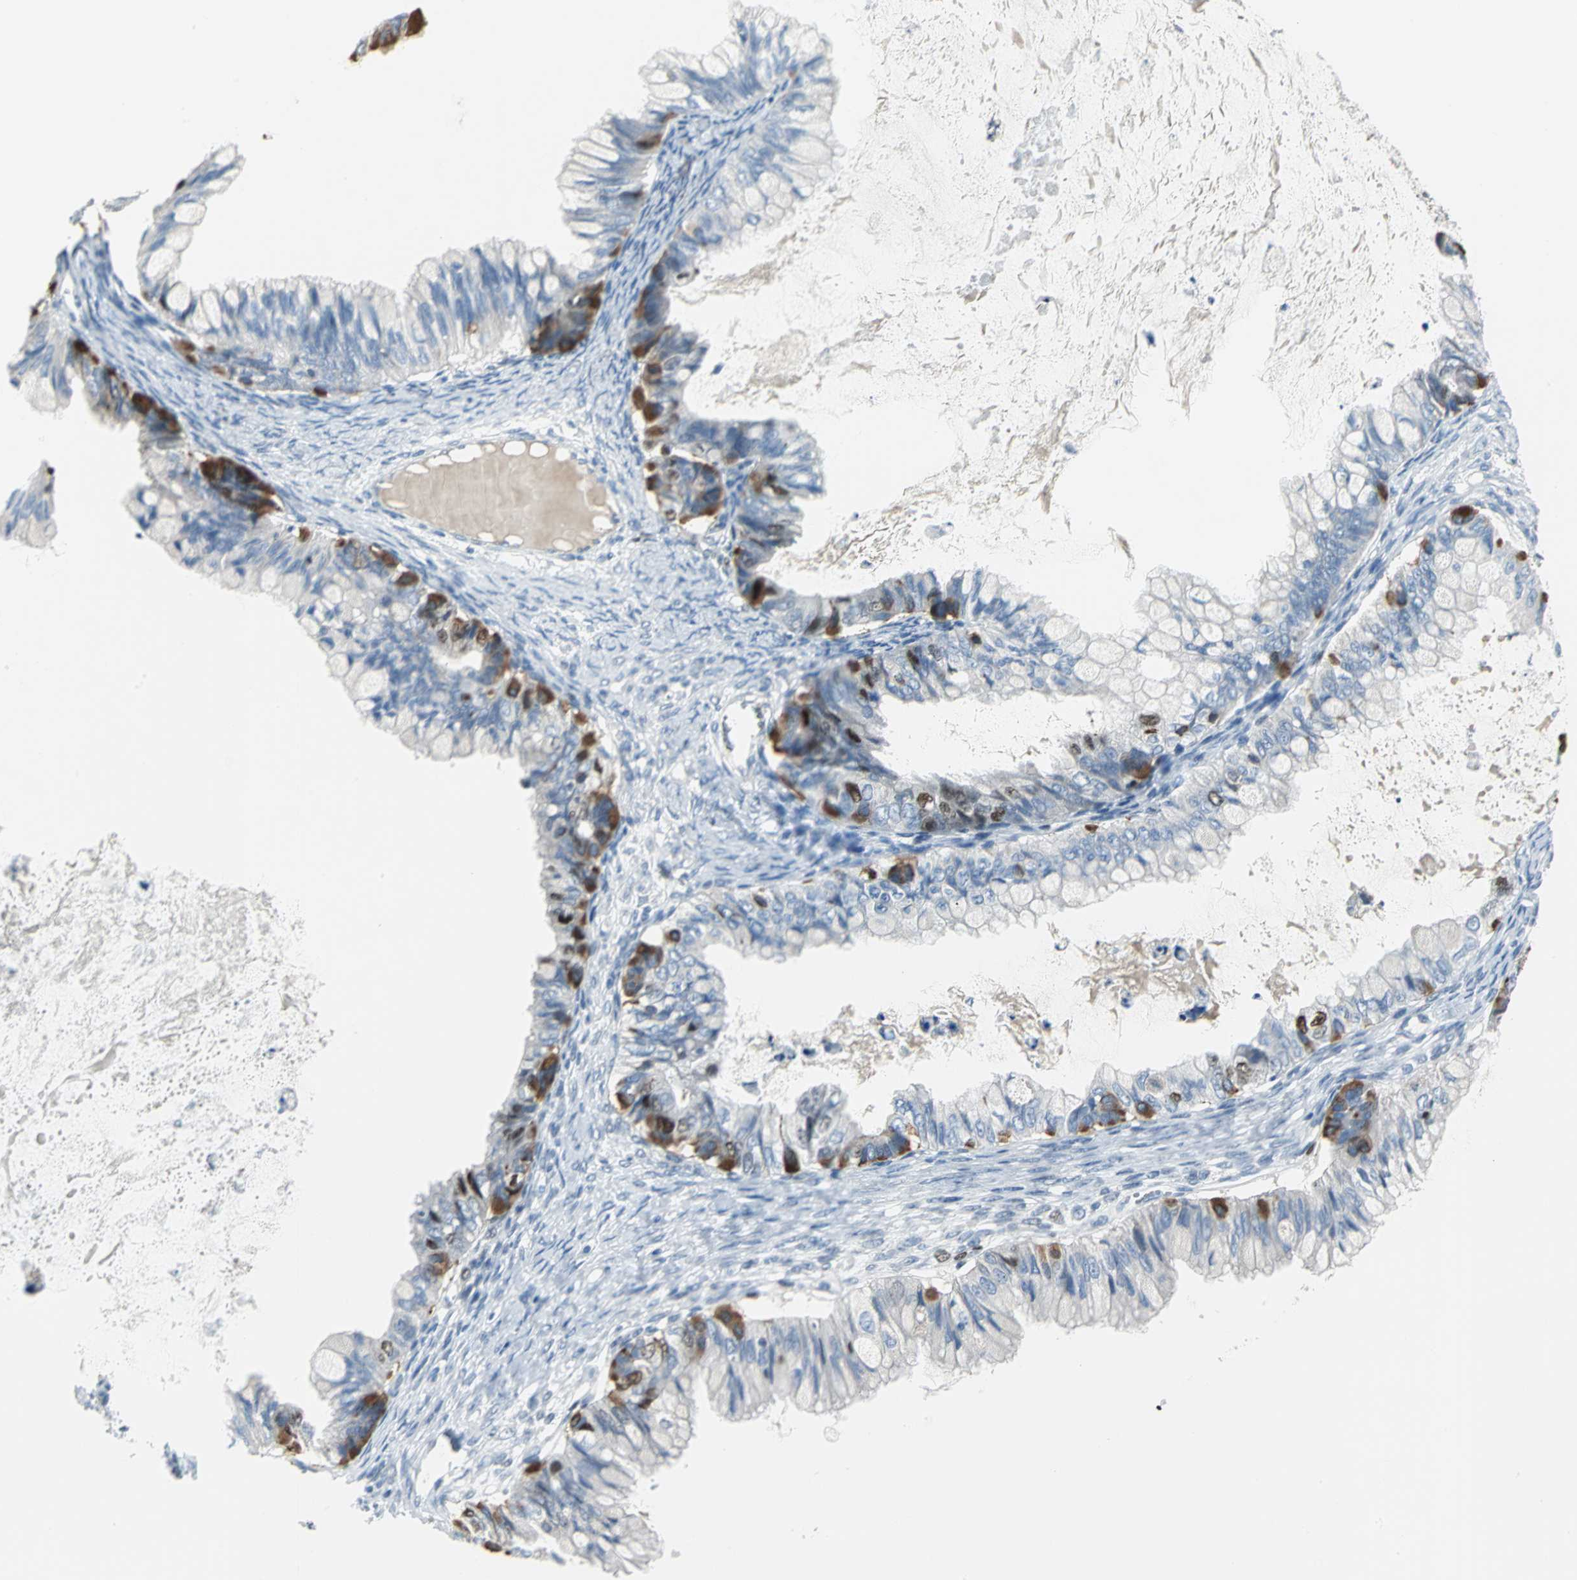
{"staining": {"intensity": "strong", "quantity": "25%-75%", "location": "nuclear"}, "tissue": "ovarian cancer", "cell_type": "Tumor cells", "image_type": "cancer", "snomed": [{"axis": "morphology", "description": "Cystadenocarcinoma, mucinous, NOS"}, {"axis": "topography", "description": "Ovary"}], "caption": "Immunohistochemical staining of human ovarian mucinous cystadenocarcinoma demonstrates high levels of strong nuclear positivity in approximately 25%-75% of tumor cells.", "gene": "MCM4", "patient": {"sex": "female", "age": 80}}